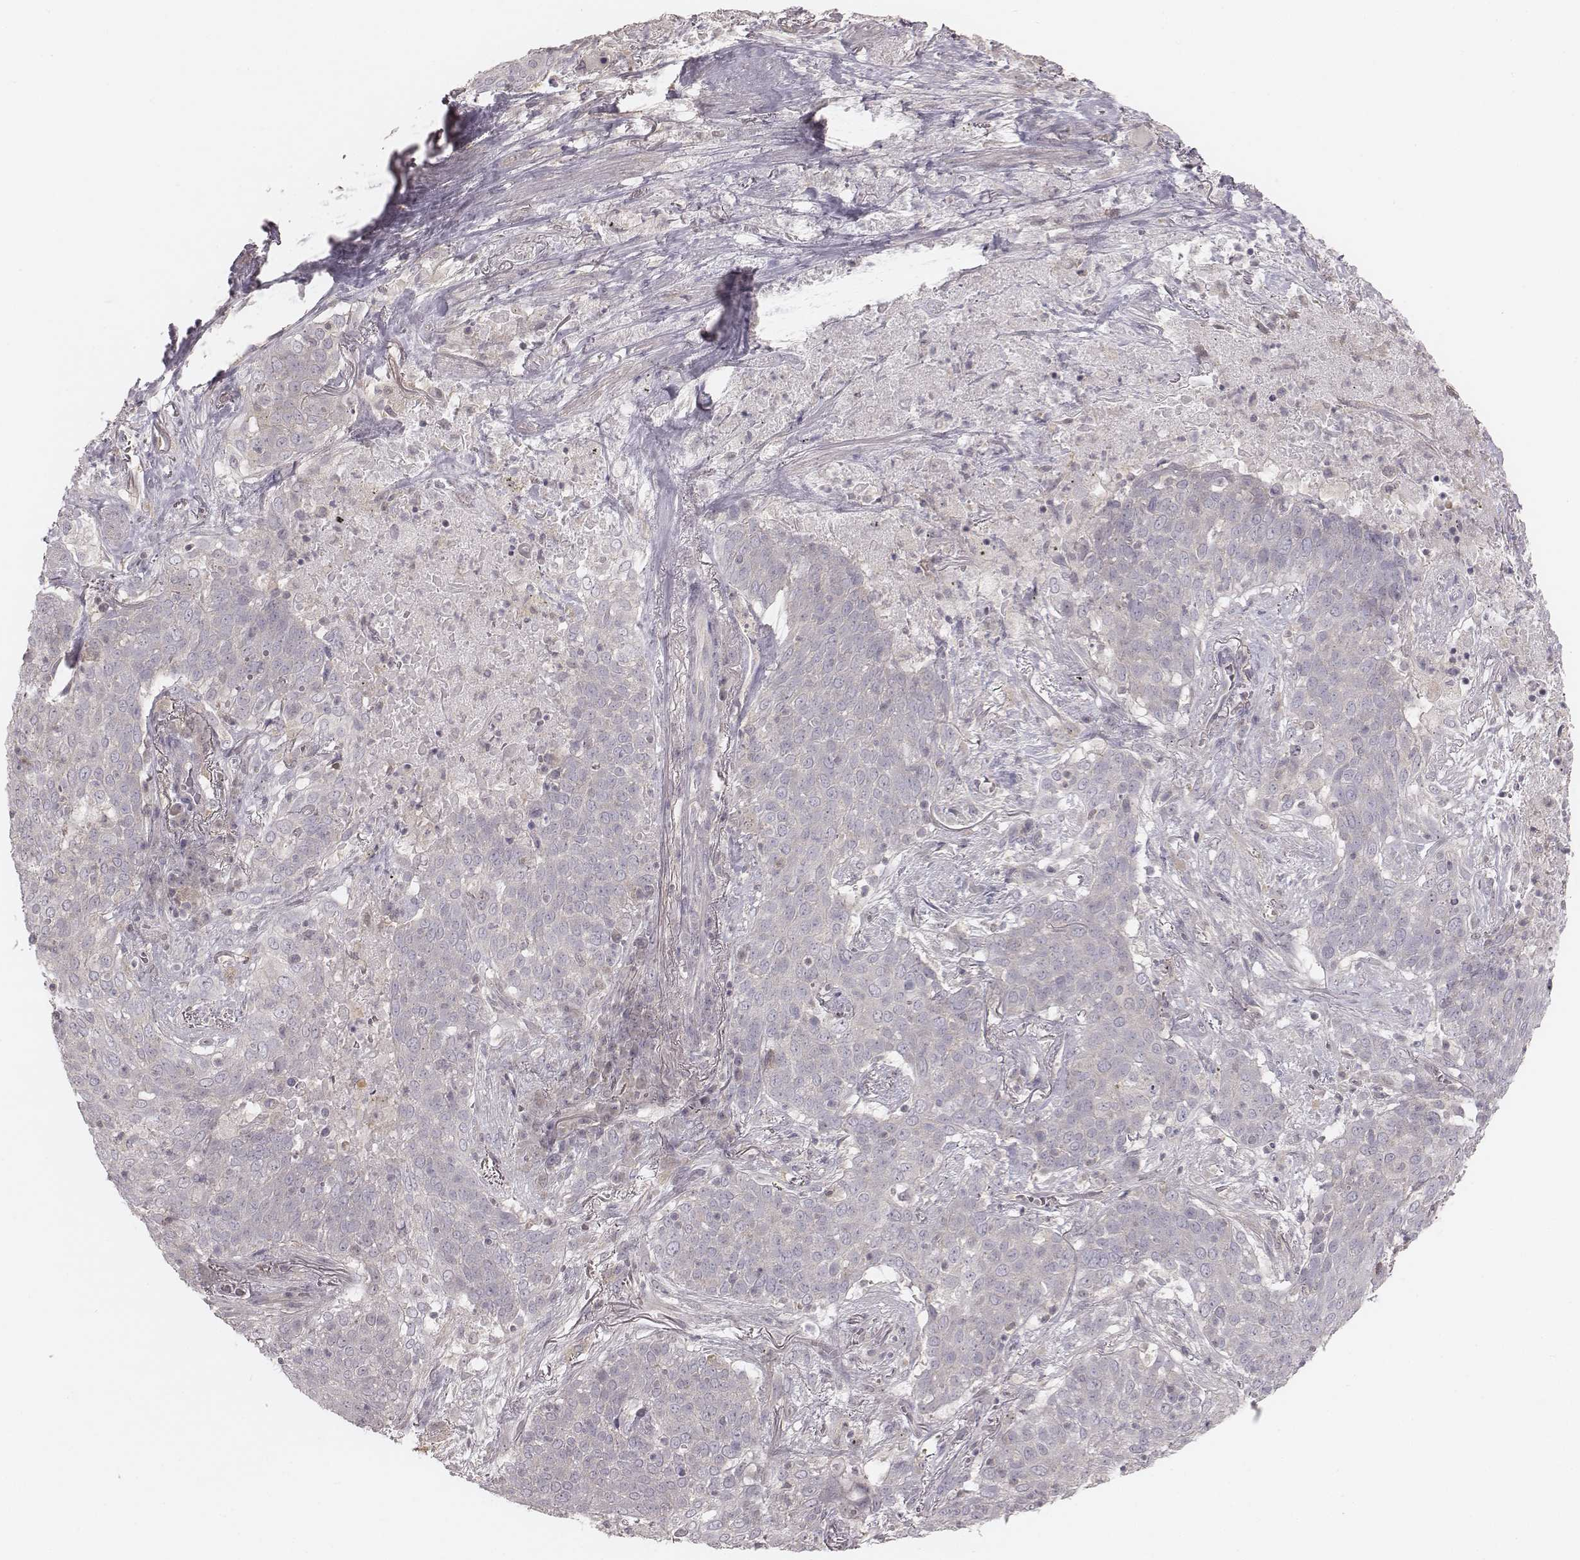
{"staining": {"intensity": "negative", "quantity": "none", "location": "none"}, "tissue": "lung cancer", "cell_type": "Tumor cells", "image_type": "cancer", "snomed": [{"axis": "morphology", "description": "Squamous cell carcinoma, NOS"}, {"axis": "topography", "description": "Lung"}], "caption": "IHC of lung cancer (squamous cell carcinoma) reveals no expression in tumor cells. (DAB (3,3'-diaminobenzidine) IHC with hematoxylin counter stain).", "gene": "TDRD5", "patient": {"sex": "male", "age": 82}}